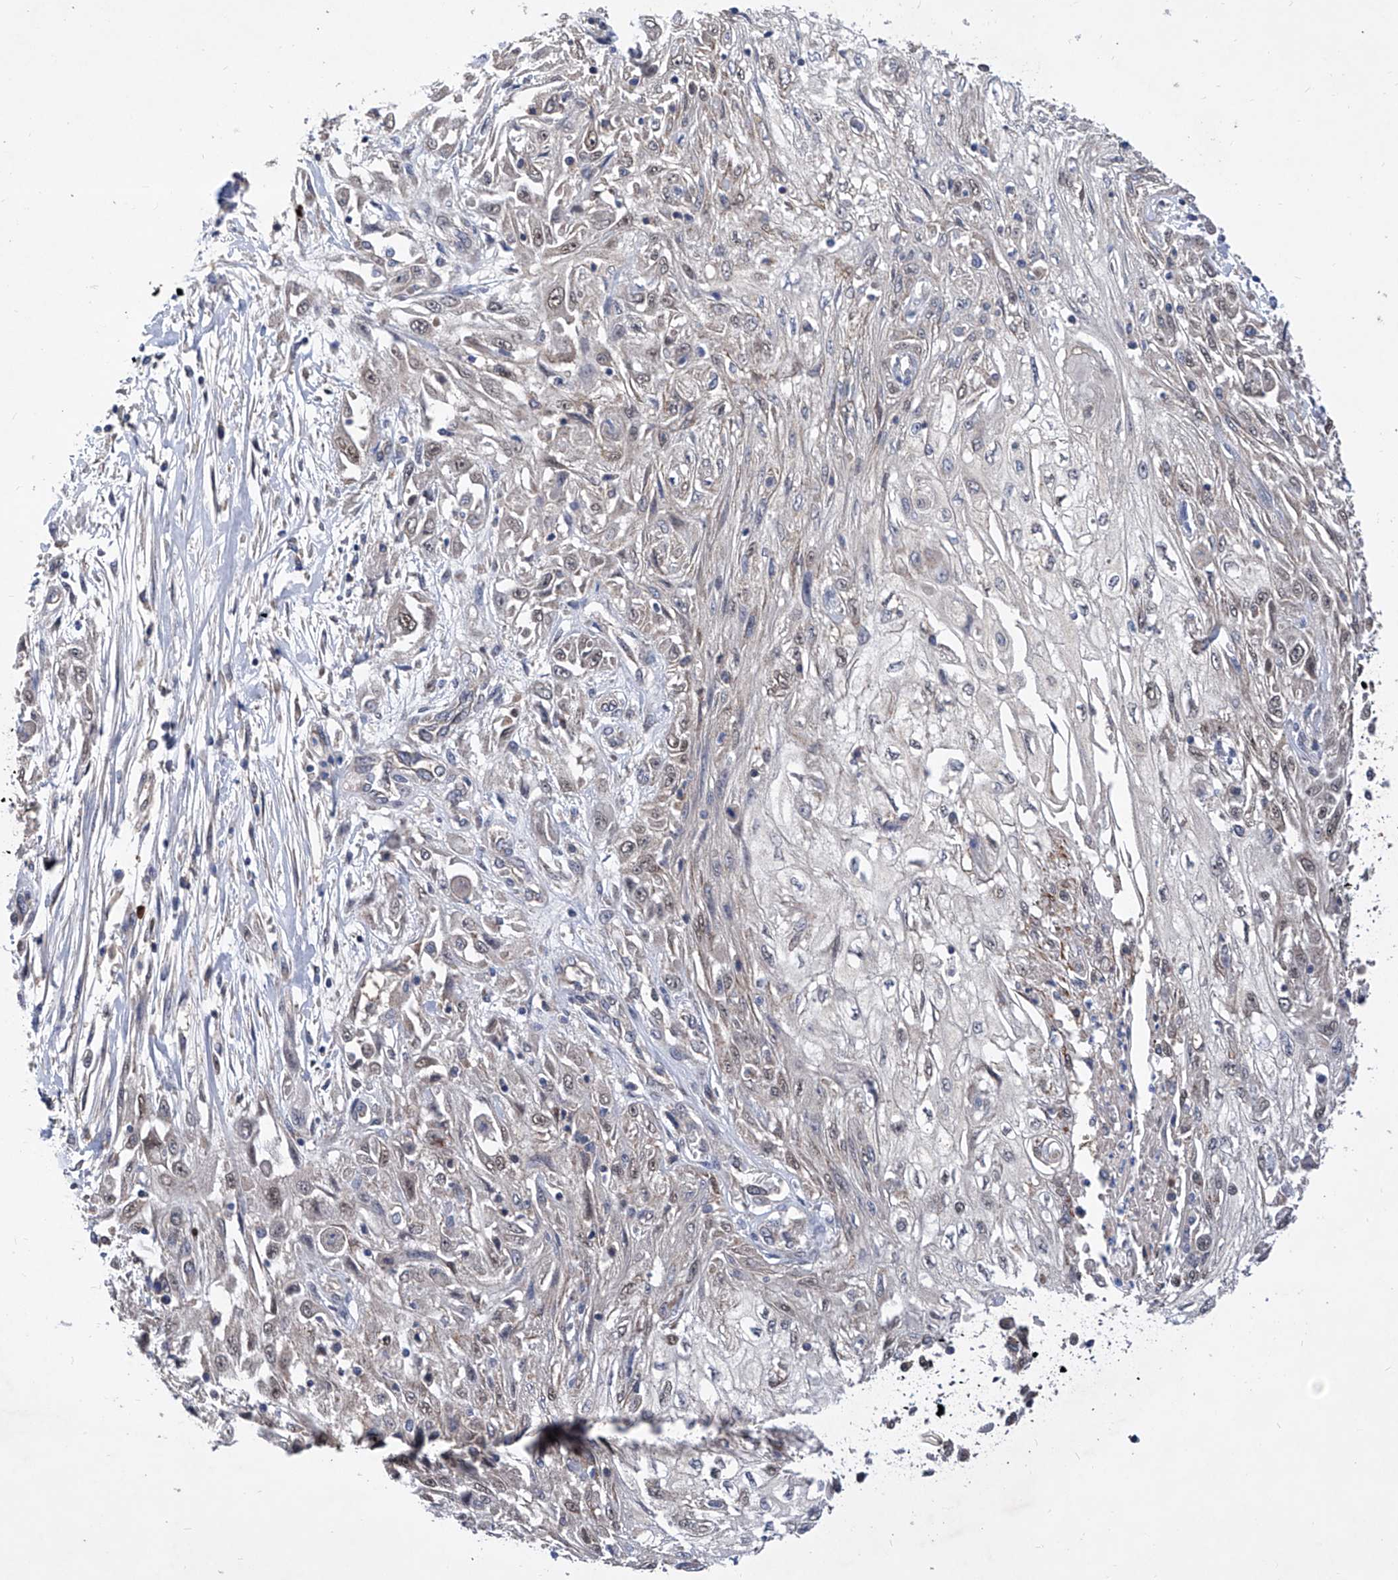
{"staining": {"intensity": "negative", "quantity": "none", "location": "none"}, "tissue": "skin cancer", "cell_type": "Tumor cells", "image_type": "cancer", "snomed": [{"axis": "morphology", "description": "Squamous cell carcinoma, NOS"}, {"axis": "morphology", "description": "Squamous cell carcinoma, metastatic, NOS"}, {"axis": "topography", "description": "Skin"}, {"axis": "topography", "description": "Lymph node"}], "caption": "Photomicrograph shows no protein positivity in tumor cells of skin cancer (metastatic squamous cell carcinoma) tissue.", "gene": "USP45", "patient": {"sex": "male", "age": 75}}